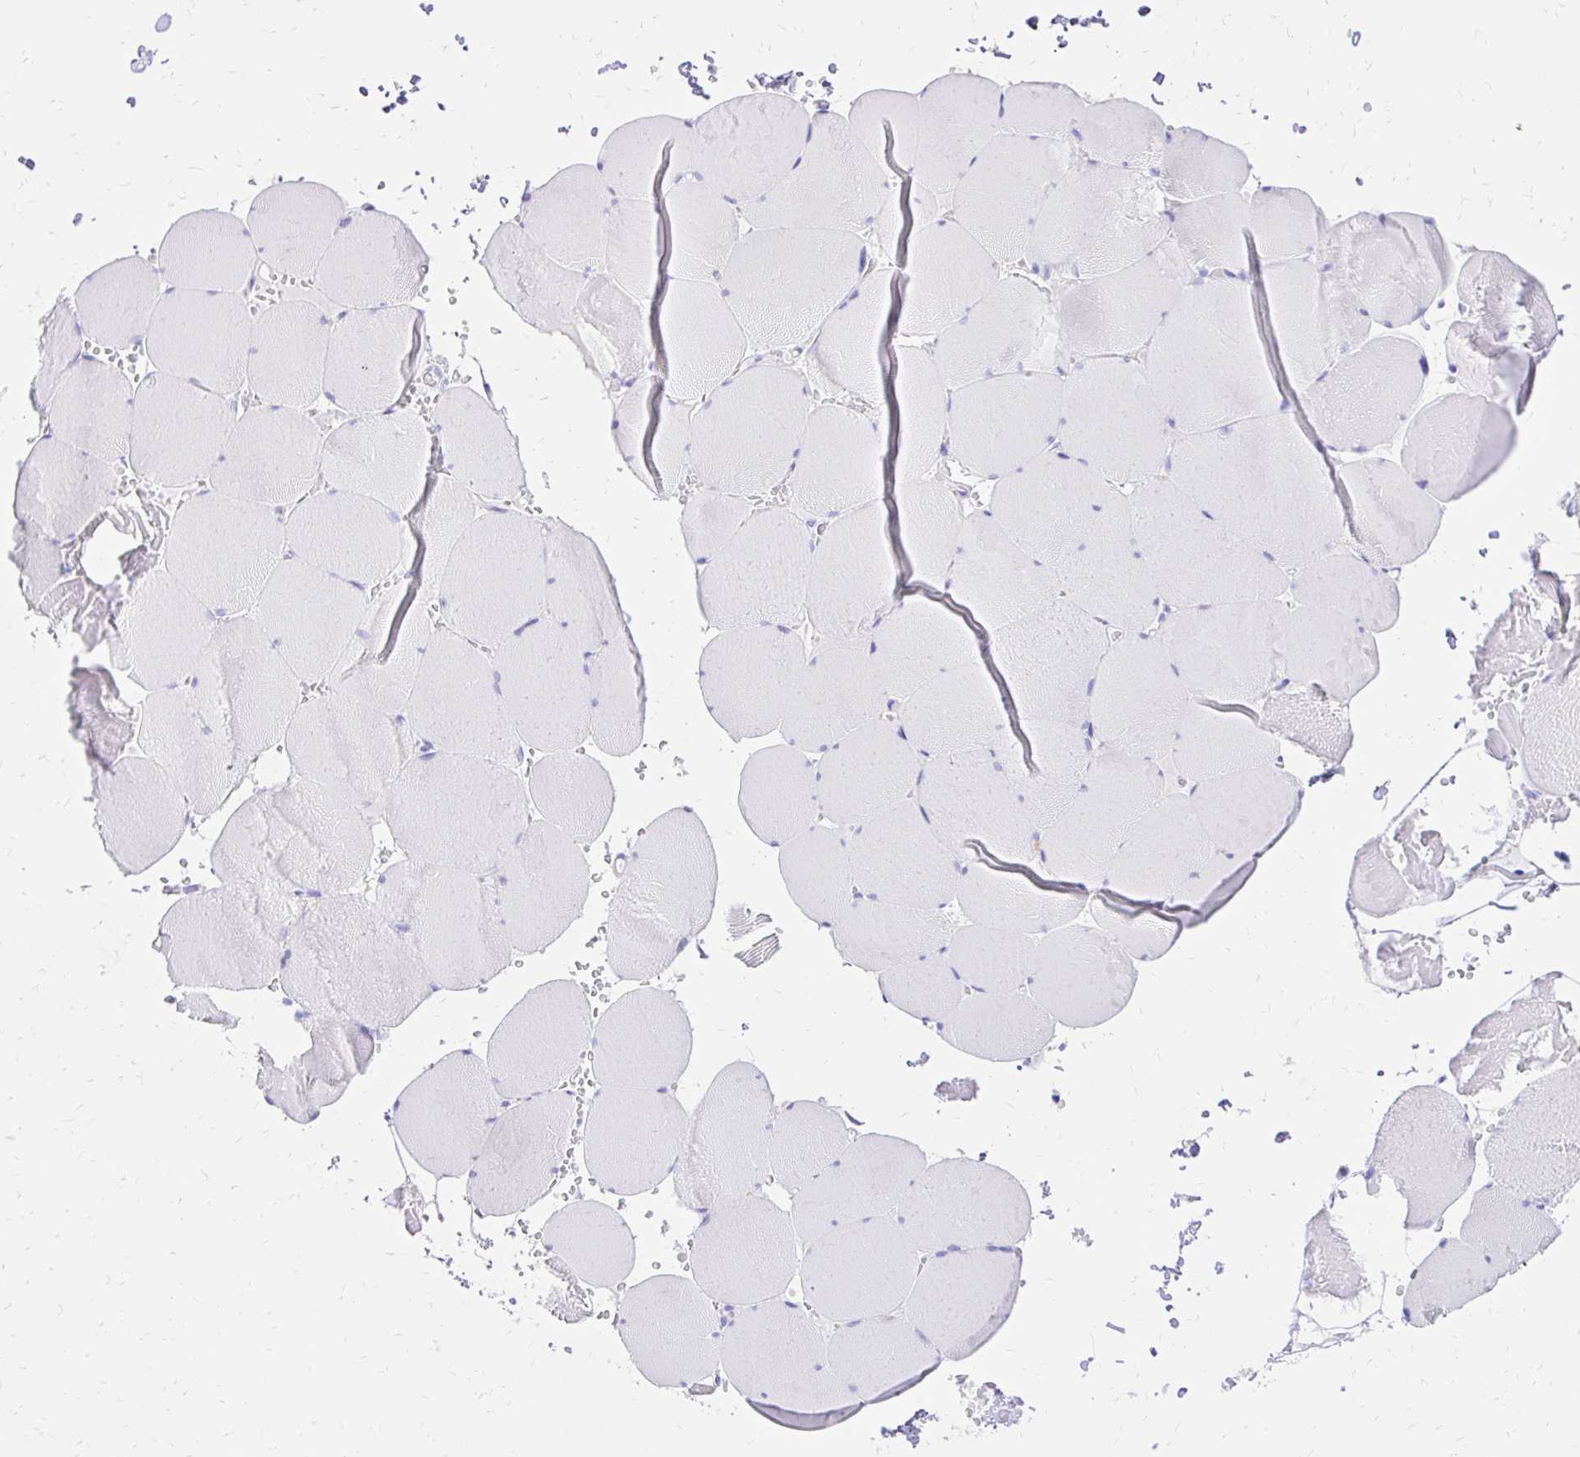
{"staining": {"intensity": "negative", "quantity": "none", "location": "none"}, "tissue": "skeletal muscle", "cell_type": "Myocytes", "image_type": "normal", "snomed": [{"axis": "morphology", "description": "Normal tissue, NOS"}, {"axis": "topography", "description": "Skeletal muscle"}, {"axis": "topography", "description": "Head-Neck"}], "caption": "Protein analysis of normal skeletal muscle displays no significant staining in myocytes.", "gene": "S100G", "patient": {"sex": "male", "age": 66}}